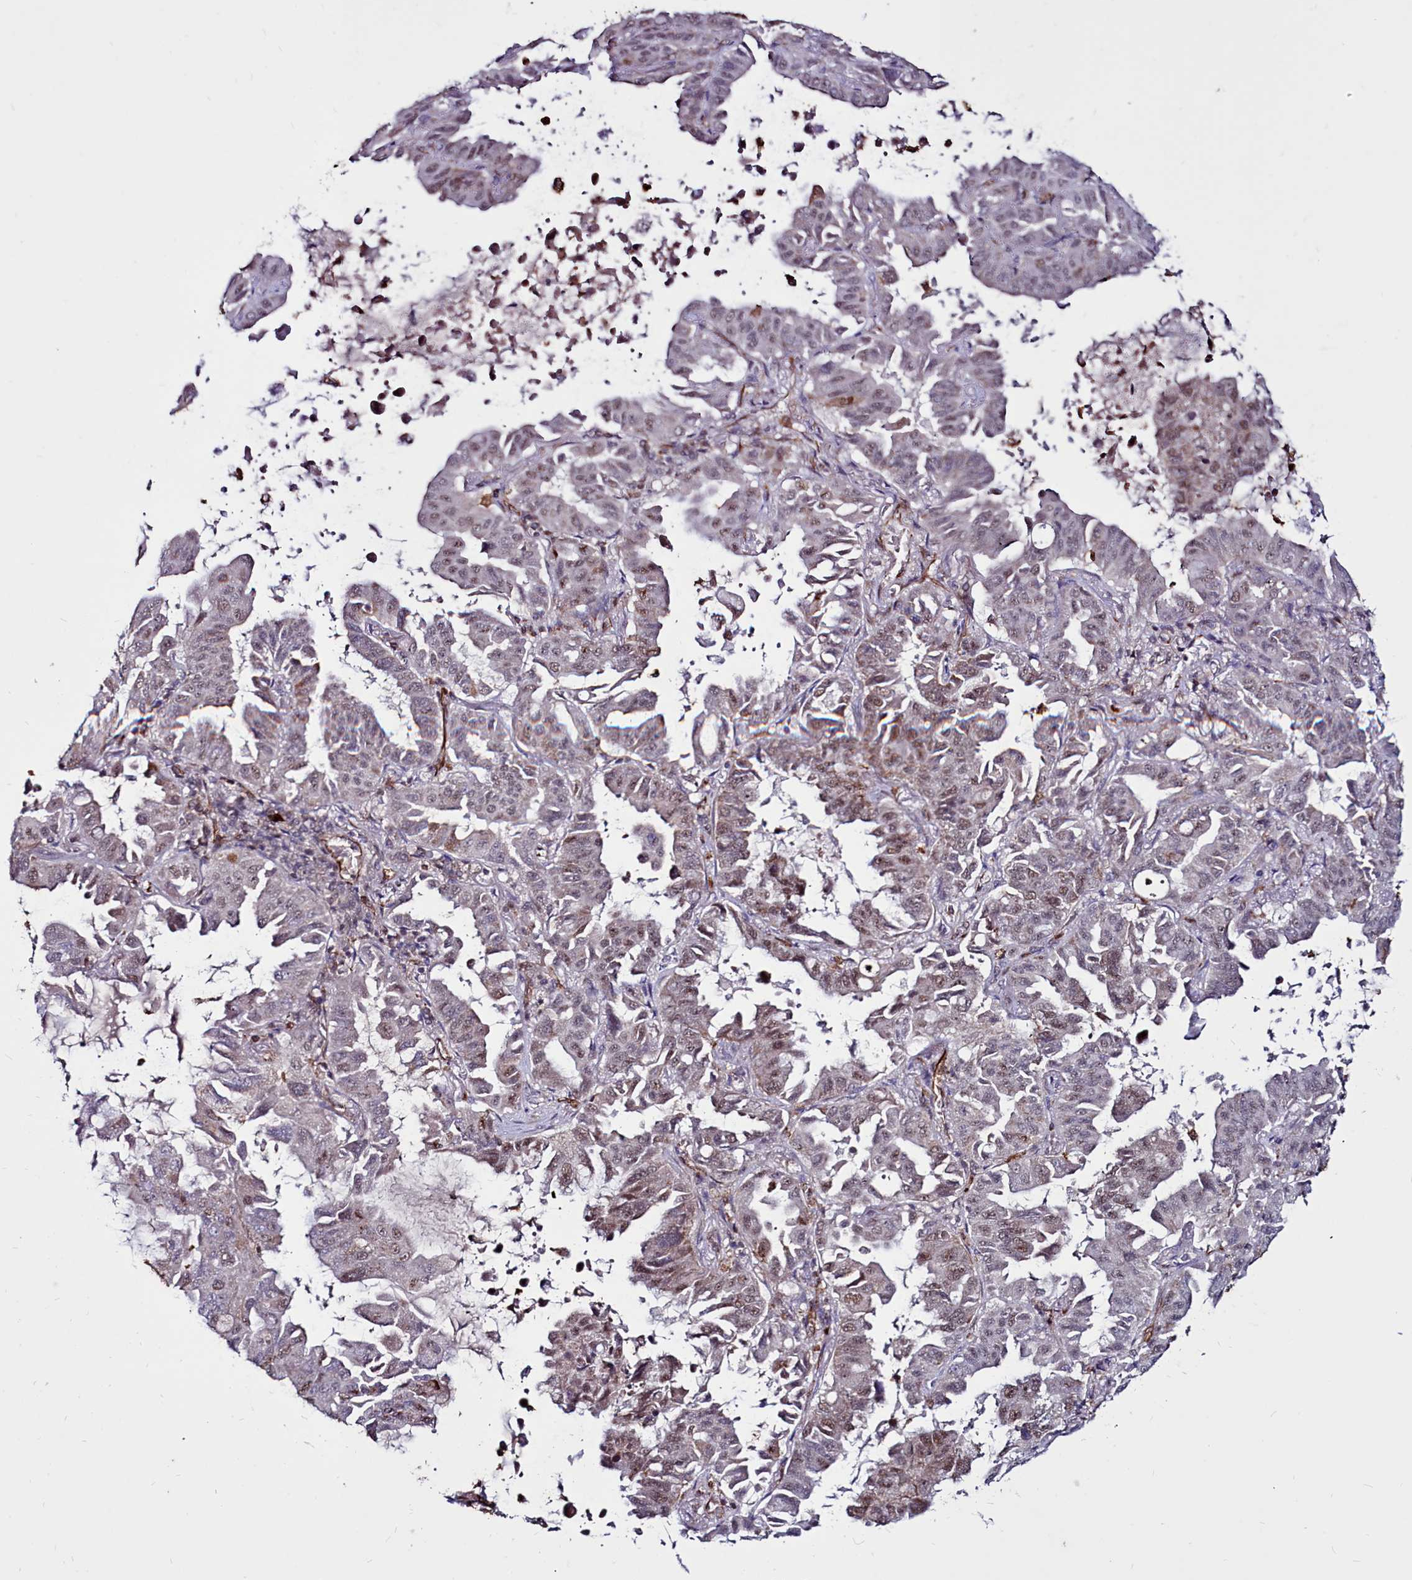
{"staining": {"intensity": "moderate", "quantity": "<25%", "location": "nuclear"}, "tissue": "lung cancer", "cell_type": "Tumor cells", "image_type": "cancer", "snomed": [{"axis": "morphology", "description": "Adenocarcinoma, NOS"}, {"axis": "topography", "description": "Lung"}], "caption": "DAB immunohistochemical staining of lung adenocarcinoma exhibits moderate nuclear protein positivity in approximately <25% of tumor cells.", "gene": "CLK3", "patient": {"sex": "male", "age": 64}}